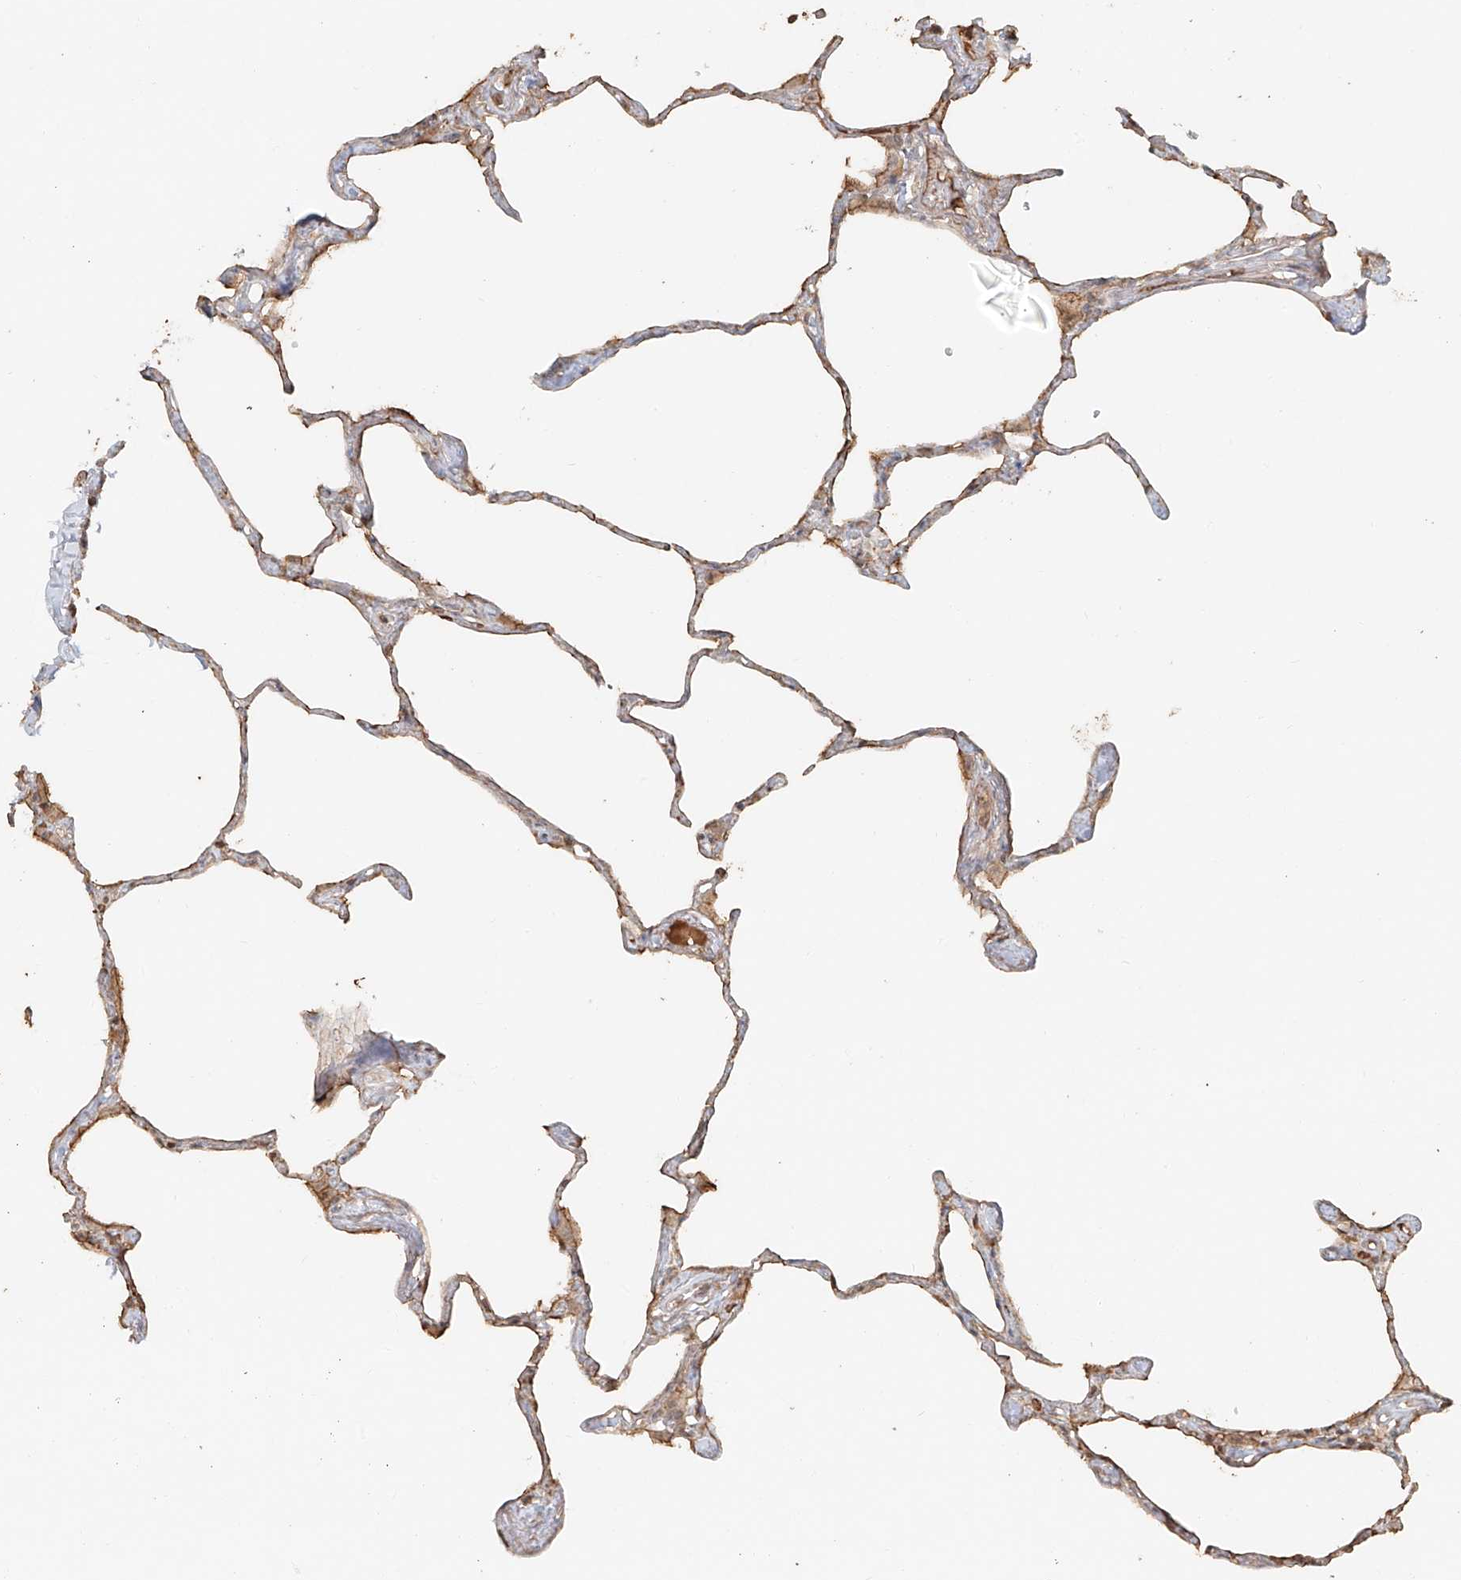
{"staining": {"intensity": "moderate", "quantity": "25%-75%", "location": "cytoplasmic/membranous"}, "tissue": "lung", "cell_type": "Alveolar cells", "image_type": "normal", "snomed": [{"axis": "morphology", "description": "Normal tissue, NOS"}, {"axis": "topography", "description": "Lung"}], "caption": "Immunohistochemistry (IHC) (DAB (3,3'-diaminobenzidine)) staining of normal lung displays moderate cytoplasmic/membranous protein positivity in about 25%-75% of alveolar cells.", "gene": "NPHS1", "patient": {"sex": "male", "age": 65}}